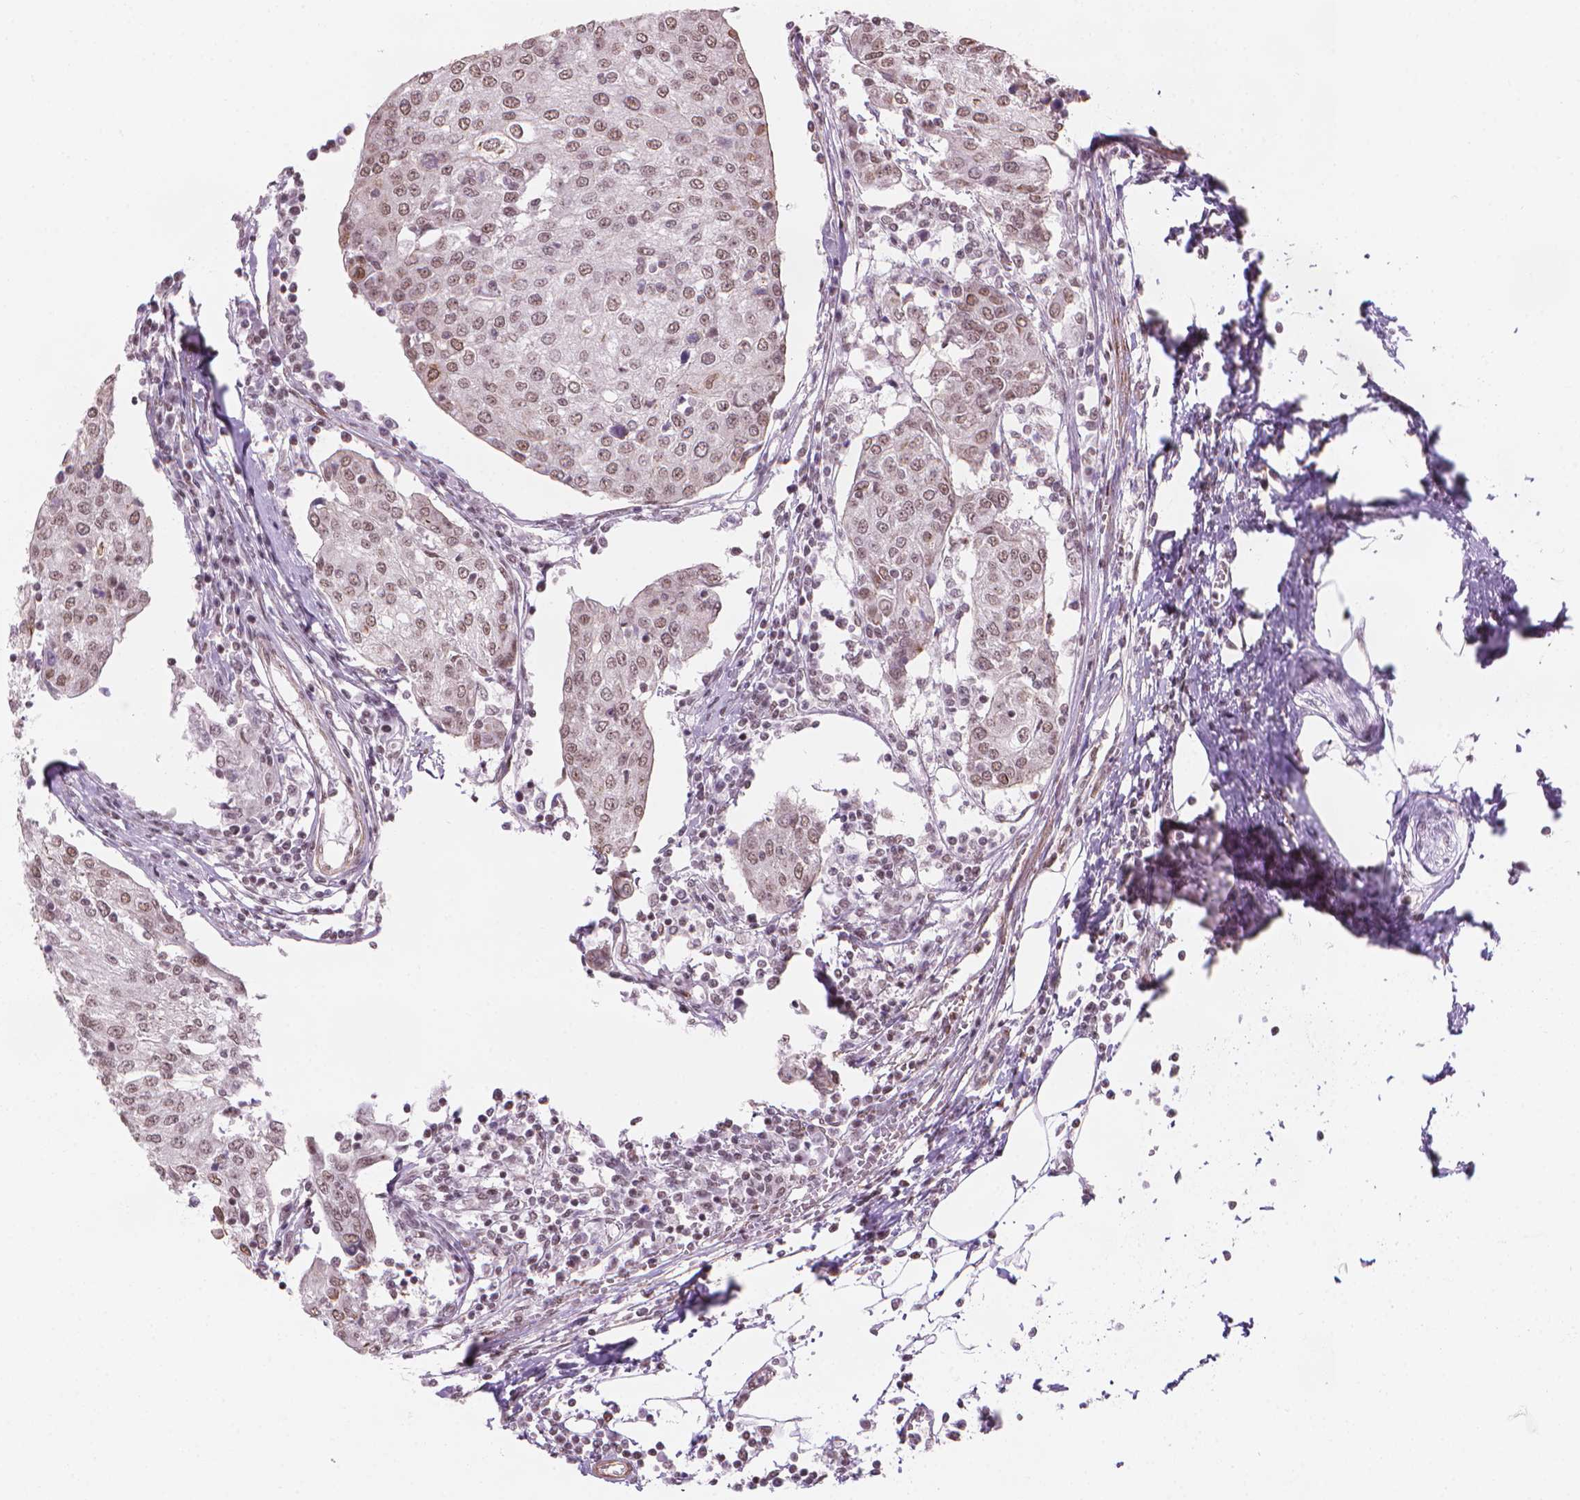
{"staining": {"intensity": "moderate", "quantity": "25%-75%", "location": "nuclear"}, "tissue": "urothelial cancer", "cell_type": "Tumor cells", "image_type": "cancer", "snomed": [{"axis": "morphology", "description": "Urothelial carcinoma, High grade"}, {"axis": "topography", "description": "Urinary bladder"}], "caption": "This is a photomicrograph of IHC staining of urothelial cancer, which shows moderate positivity in the nuclear of tumor cells.", "gene": "HOXD4", "patient": {"sex": "female", "age": 85}}